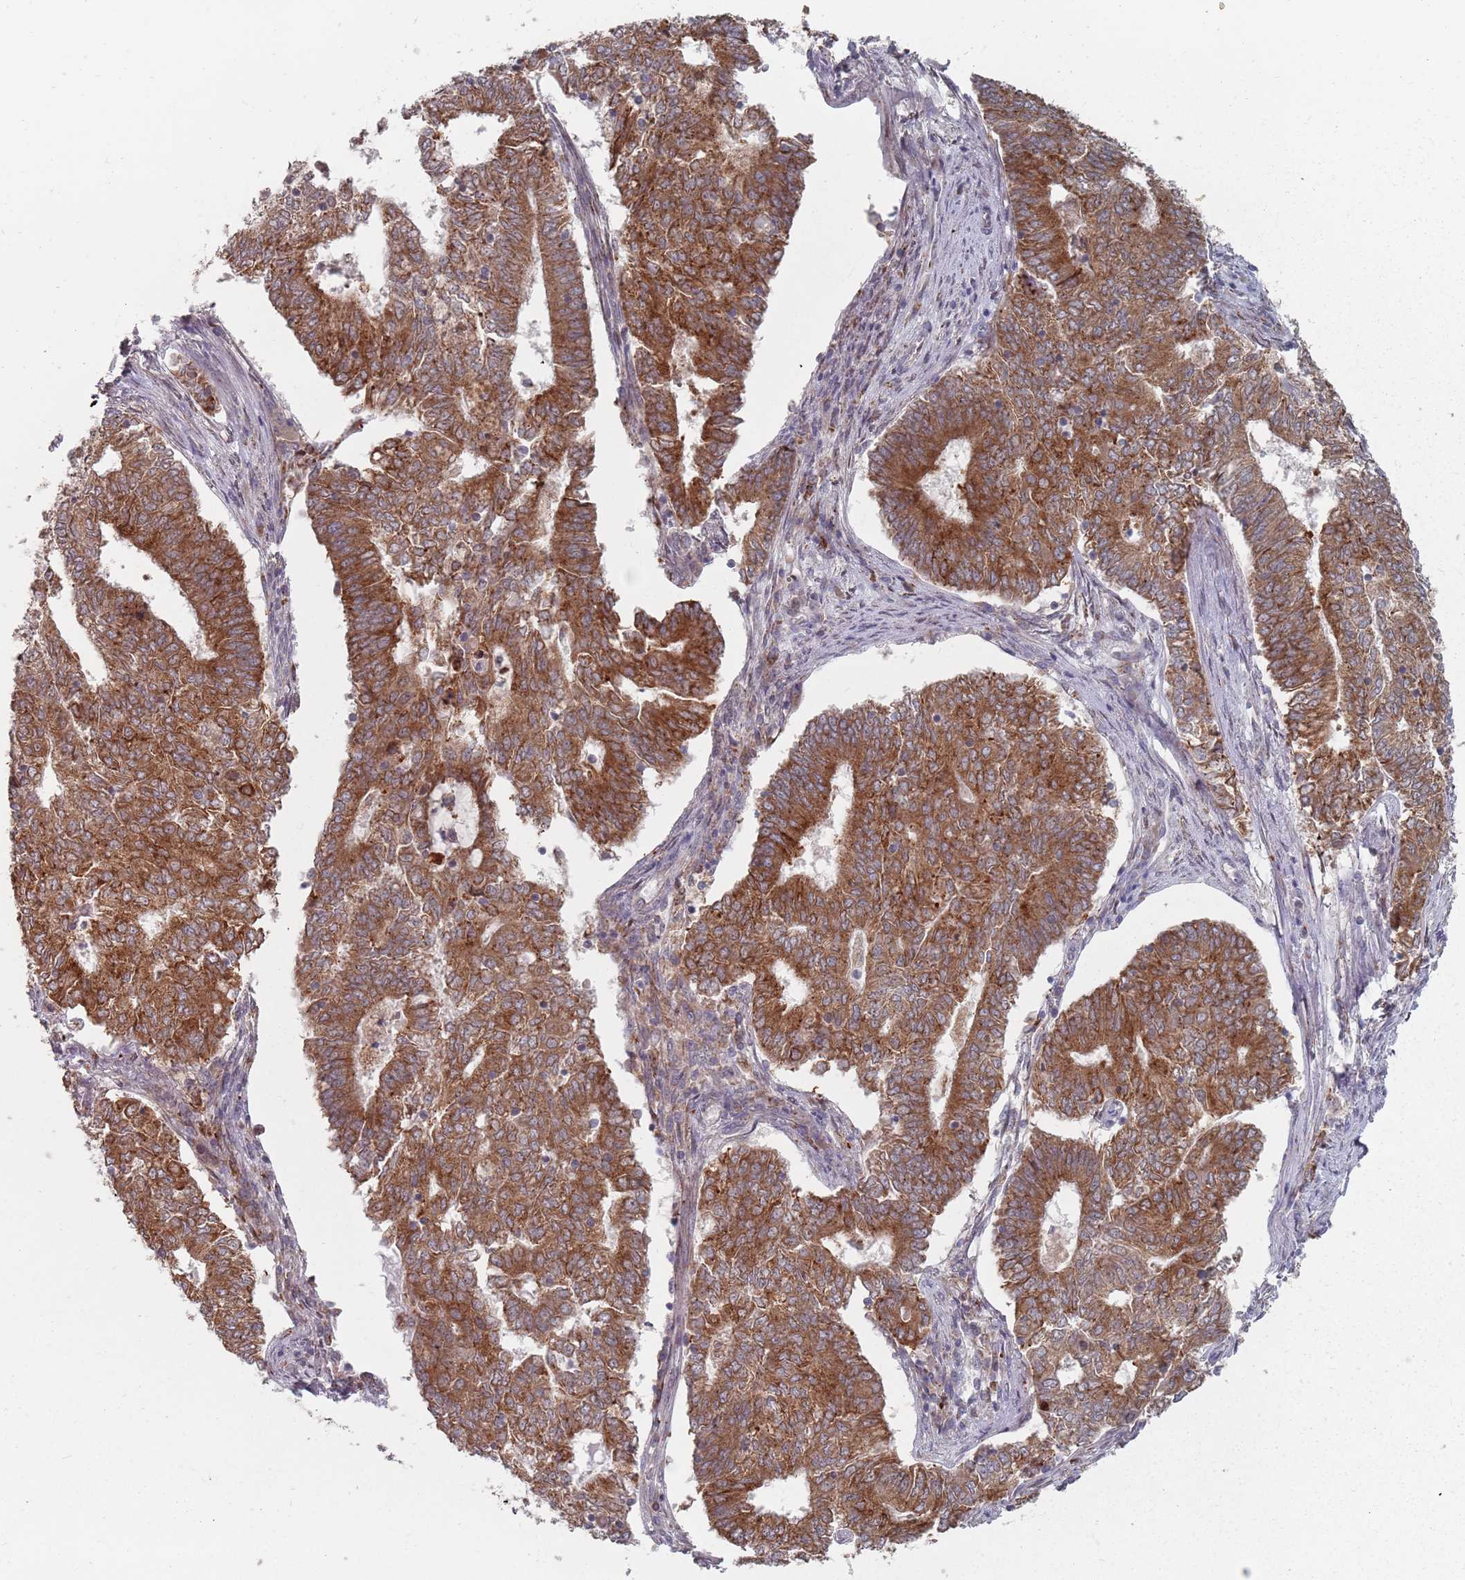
{"staining": {"intensity": "strong", "quantity": ">75%", "location": "cytoplasmic/membranous"}, "tissue": "endometrial cancer", "cell_type": "Tumor cells", "image_type": "cancer", "snomed": [{"axis": "morphology", "description": "Adenocarcinoma, NOS"}, {"axis": "topography", "description": "Endometrium"}], "caption": "Tumor cells reveal high levels of strong cytoplasmic/membranous positivity in about >75% of cells in endometrial adenocarcinoma.", "gene": "ADAL", "patient": {"sex": "female", "age": 62}}